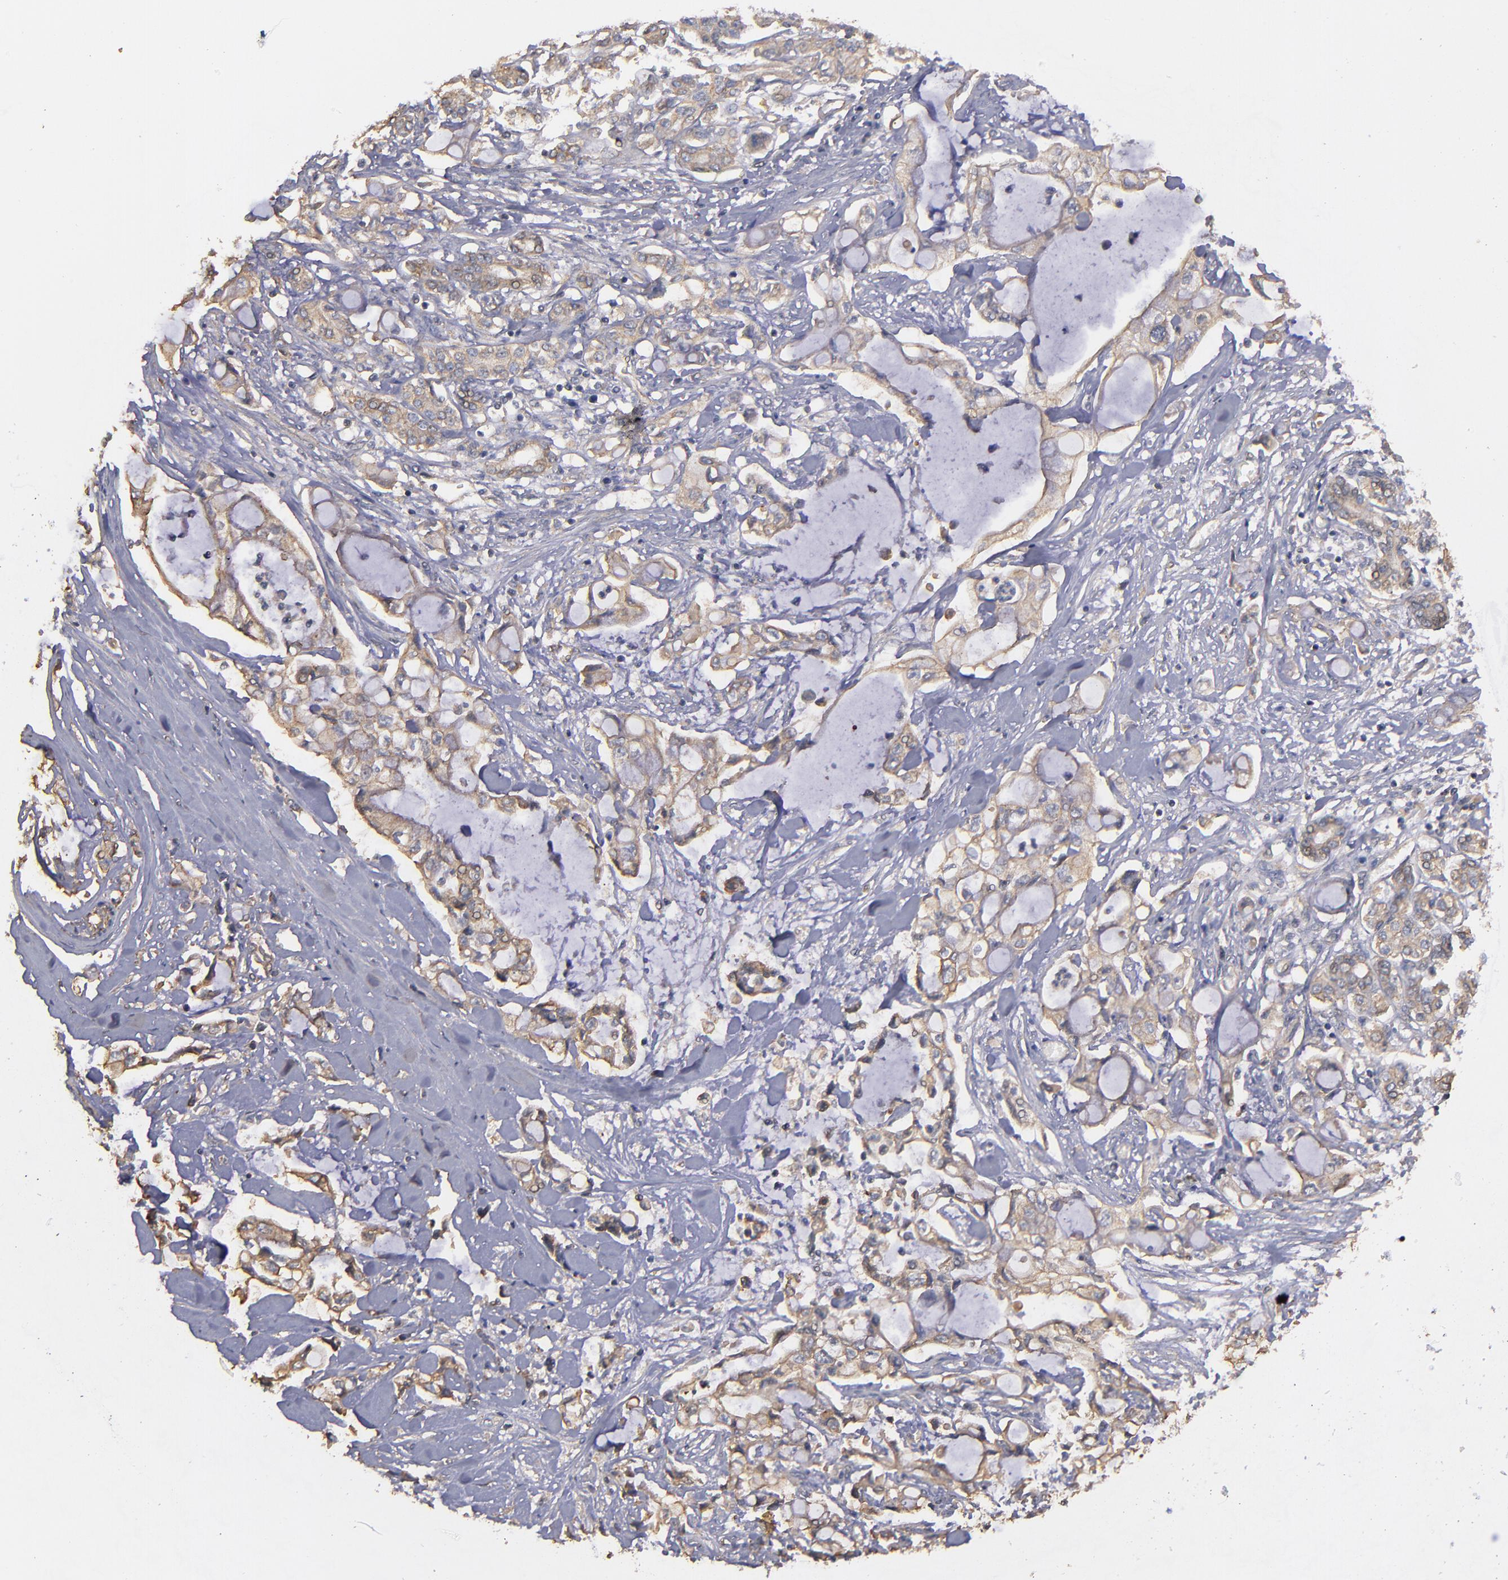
{"staining": {"intensity": "weak", "quantity": ">75%", "location": "cytoplasmic/membranous"}, "tissue": "pancreatic cancer", "cell_type": "Tumor cells", "image_type": "cancer", "snomed": [{"axis": "morphology", "description": "Adenocarcinoma, NOS"}, {"axis": "topography", "description": "Pancreas"}], "caption": "Pancreatic cancer (adenocarcinoma) stained with DAB (3,3'-diaminobenzidine) immunohistochemistry shows low levels of weak cytoplasmic/membranous expression in about >75% of tumor cells.", "gene": "DMD", "patient": {"sex": "female", "age": 70}}